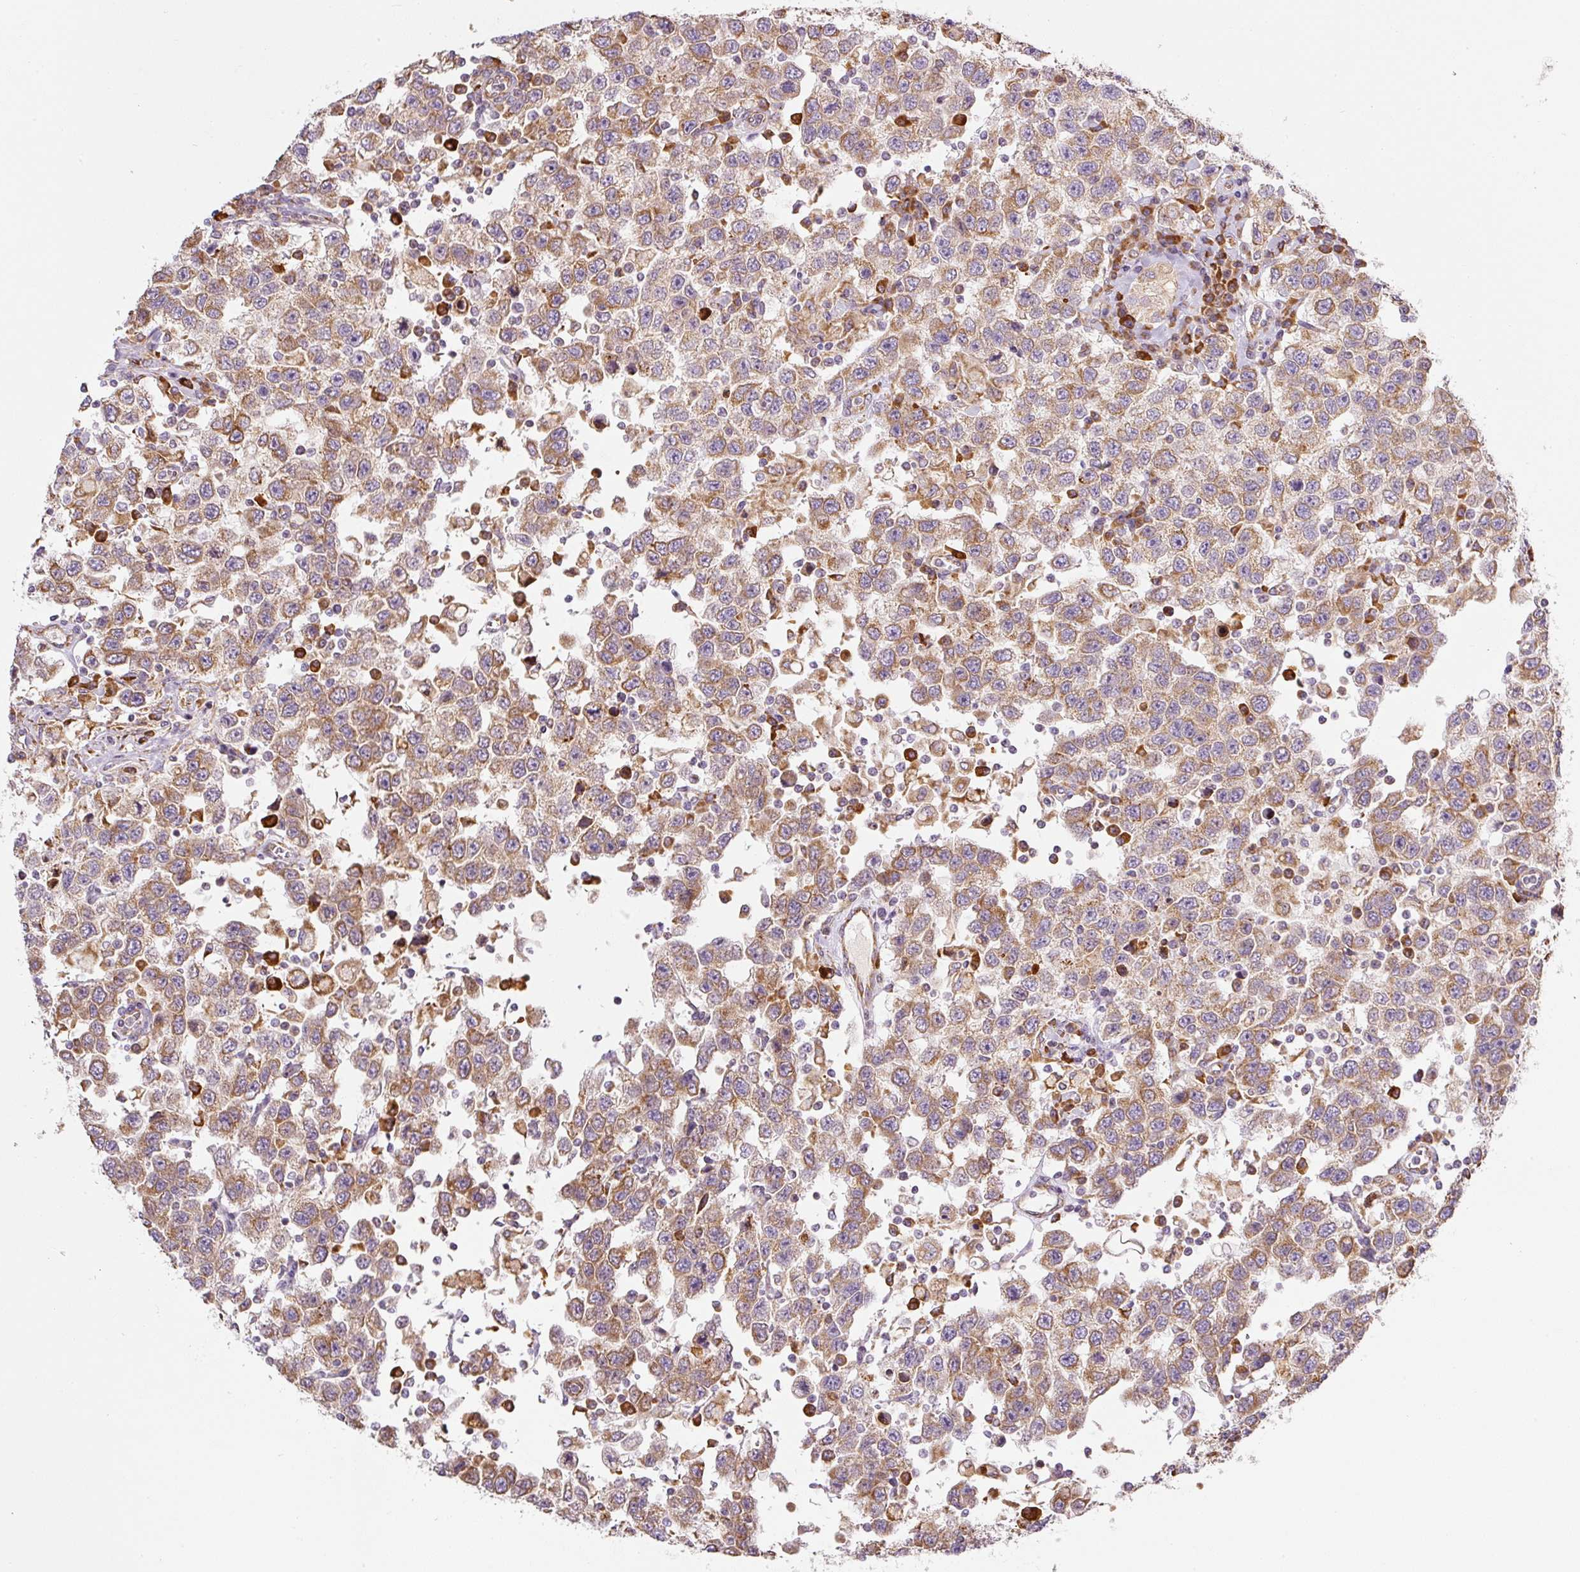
{"staining": {"intensity": "moderate", "quantity": "25%-75%", "location": "cytoplasmic/membranous"}, "tissue": "testis cancer", "cell_type": "Tumor cells", "image_type": "cancer", "snomed": [{"axis": "morphology", "description": "Seminoma, NOS"}, {"axis": "topography", "description": "Testis"}], "caption": "A photomicrograph of testis cancer (seminoma) stained for a protein displays moderate cytoplasmic/membranous brown staining in tumor cells.", "gene": "MORN4", "patient": {"sex": "male", "age": 41}}